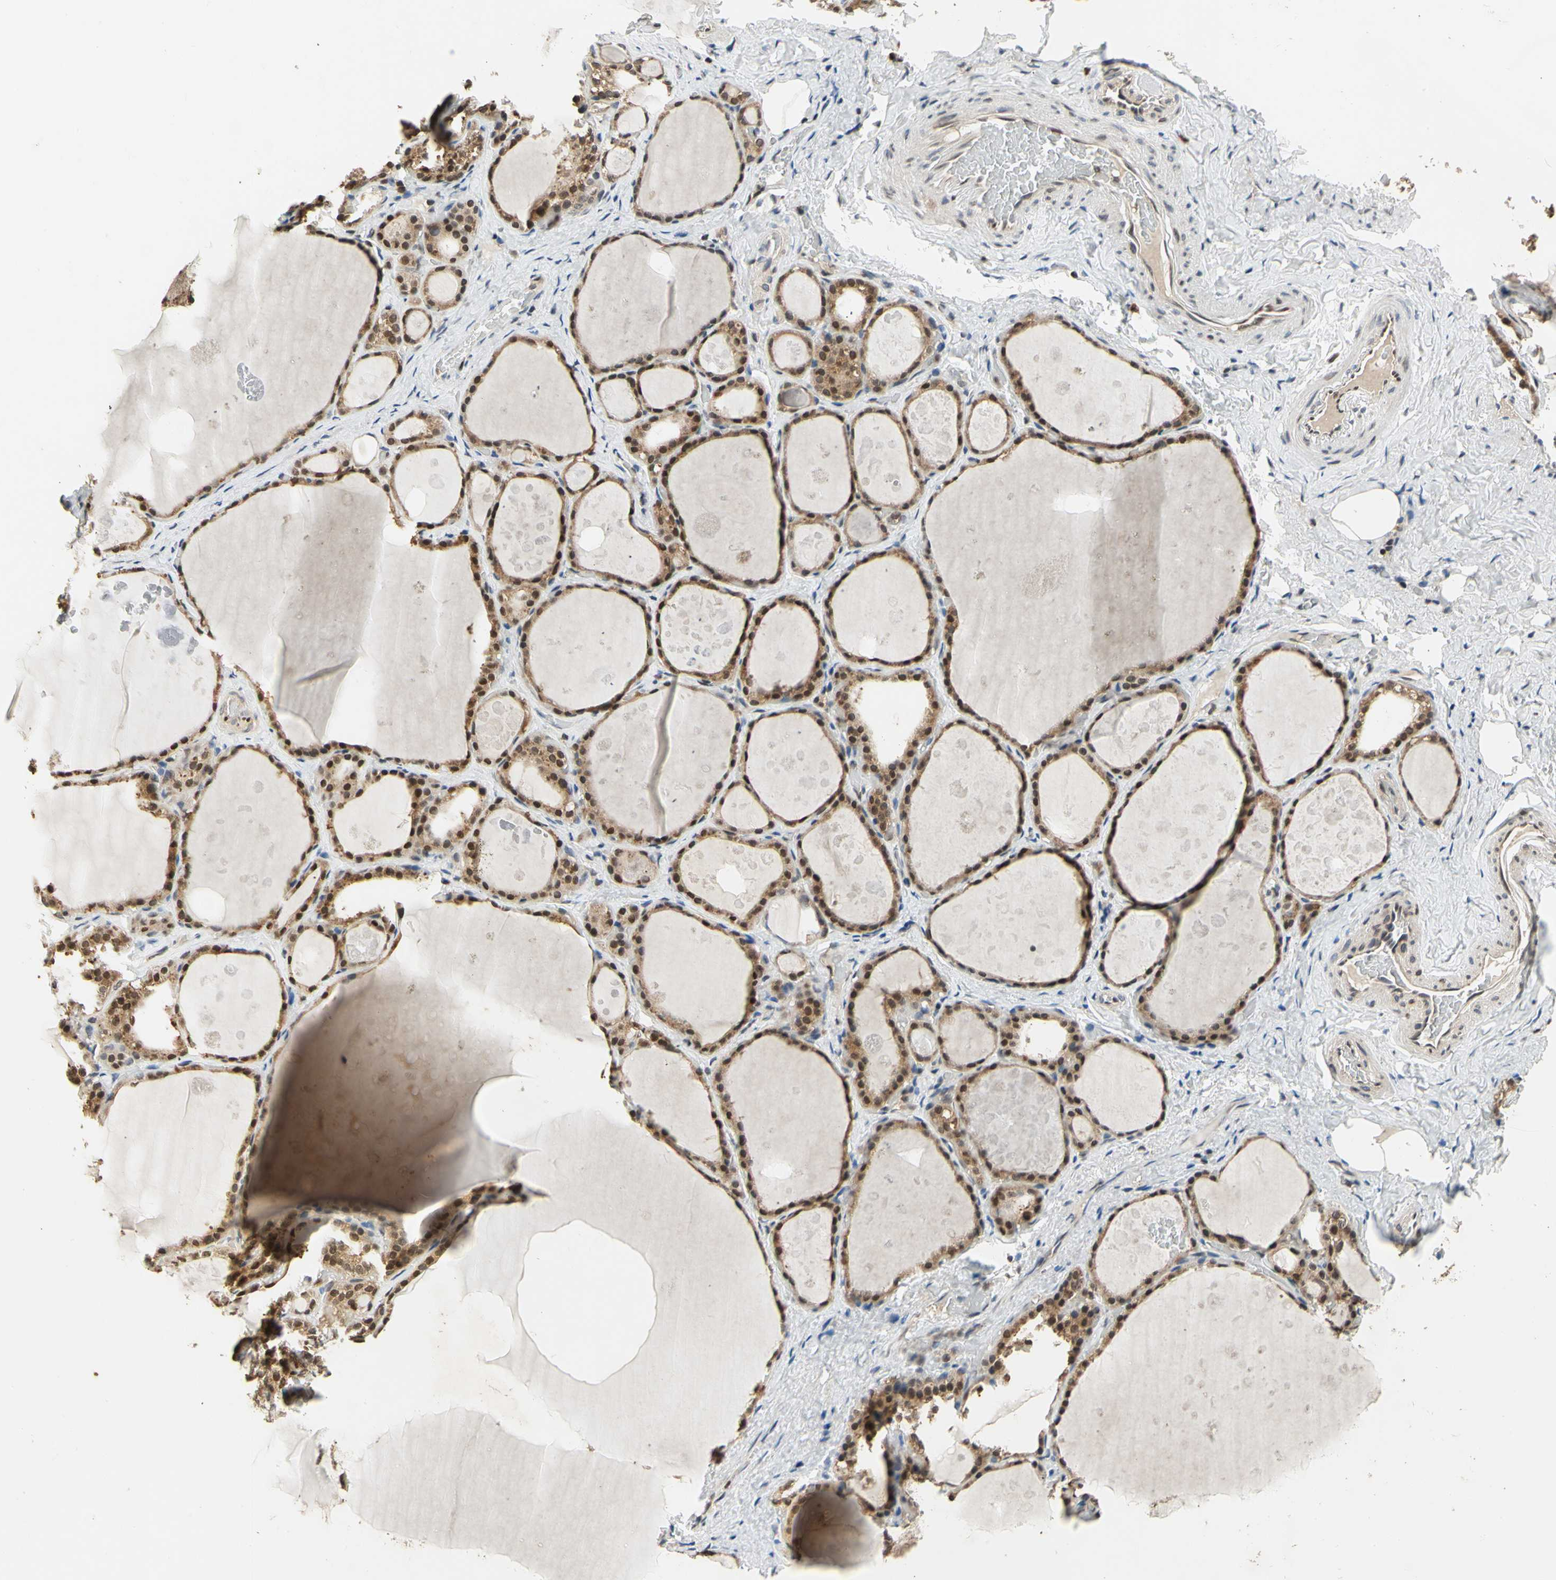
{"staining": {"intensity": "moderate", "quantity": ">75%", "location": "cytoplasmic/membranous,nuclear"}, "tissue": "thyroid gland", "cell_type": "Glandular cells", "image_type": "normal", "snomed": [{"axis": "morphology", "description": "Normal tissue, NOS"}, {"axis": "topography", "description": "Thyroid gland"}], "caption": "An immunohistochemistry (IHC) image of benign tissue is shown. Protein staining in brown shows moderate cytoplasmic/membranous,nuclear positivity in thyroid gland within glandular cells. The staining was performed using DAB (3,3'-diaminobenzidine), with brown indicating positive protein expression. Nuclei are stained blue with hematoxylin.", "gene": "GSR", "patient": {"sex": "male", "age": 61}}